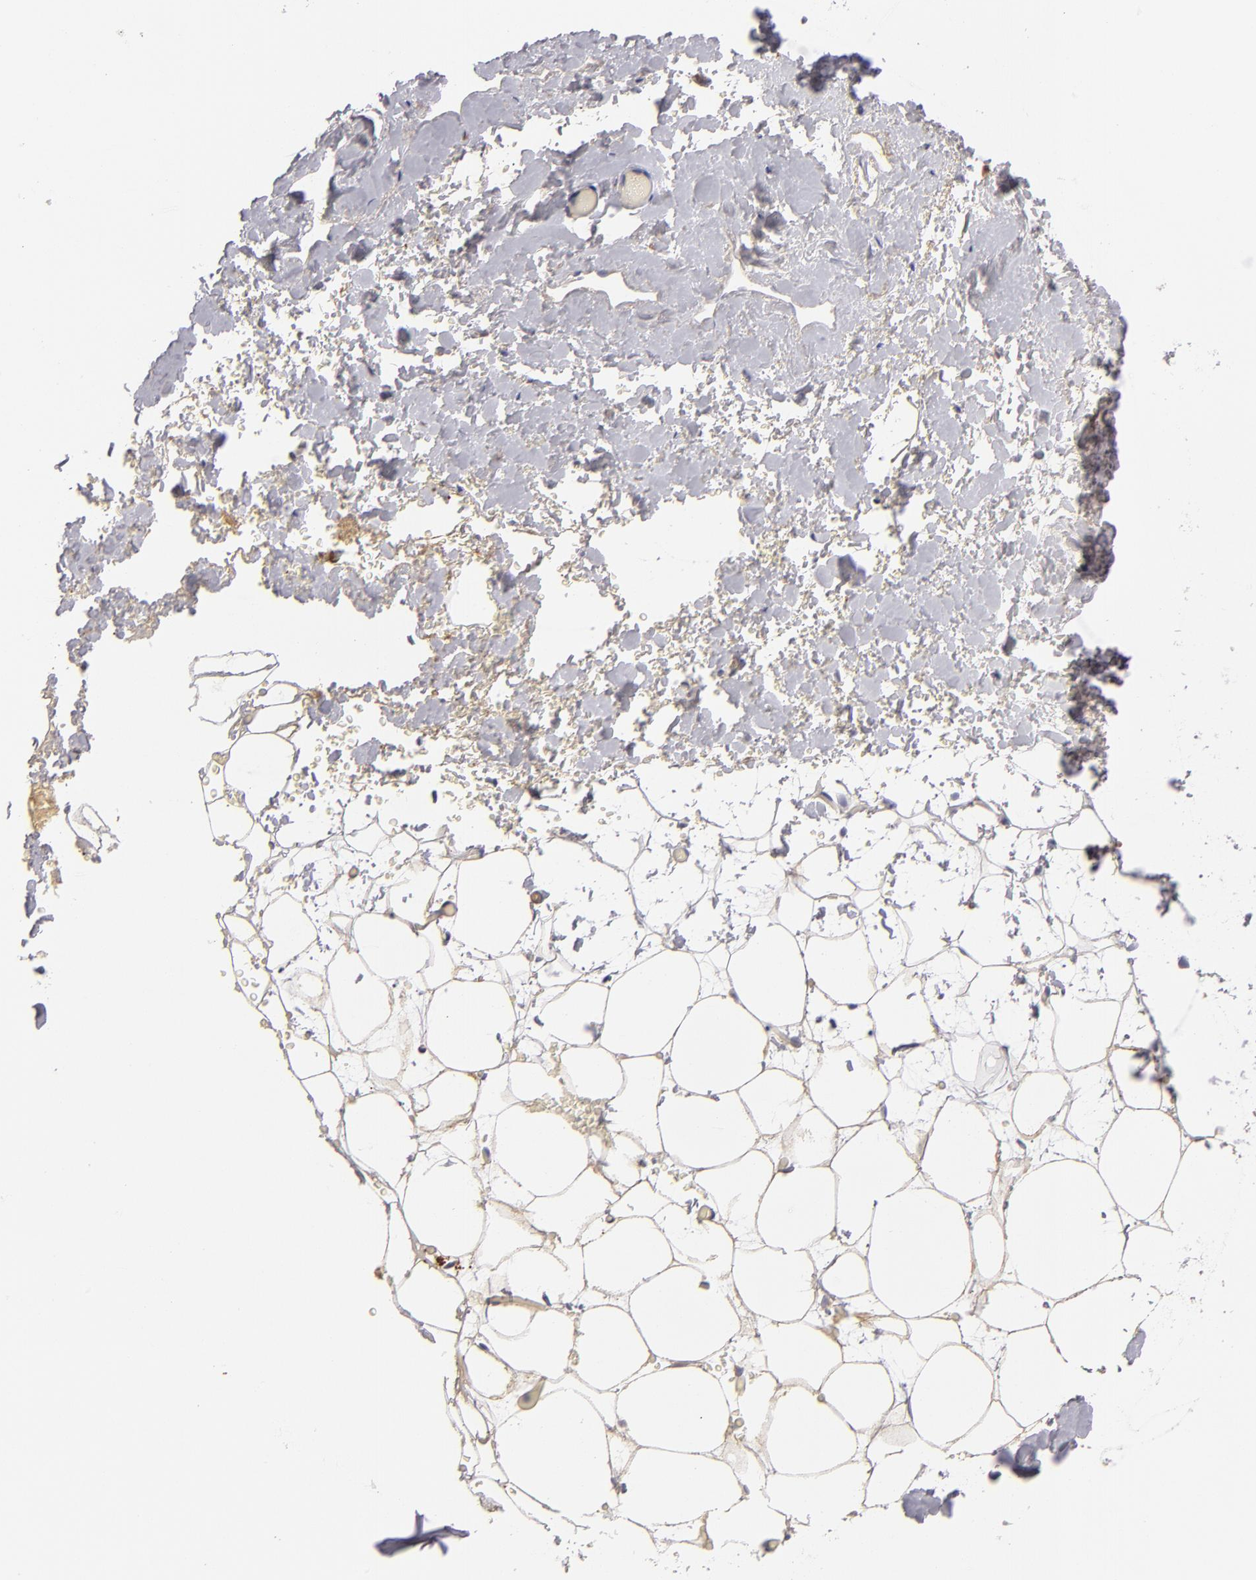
{"staining": {"intensity": "negative", "quantity": "none", "location": "none"}, "tissue": "breast", "cell_type": "Adipocytes", "image_type": "normal", "snomed": [{"axis": "morphology", "description": "Normal tissue, NOS"}, {"axis": "topography", "description": "Breast"}], "caption": "IHC of benign human breast displays no expression in adipocytes. (DAB (3,3'-diaminobenzidine) immunohistochemistry (IHC), high magnification).", "gene": "SERPINA1", "patient": {"sex": "female", "age": 75}}